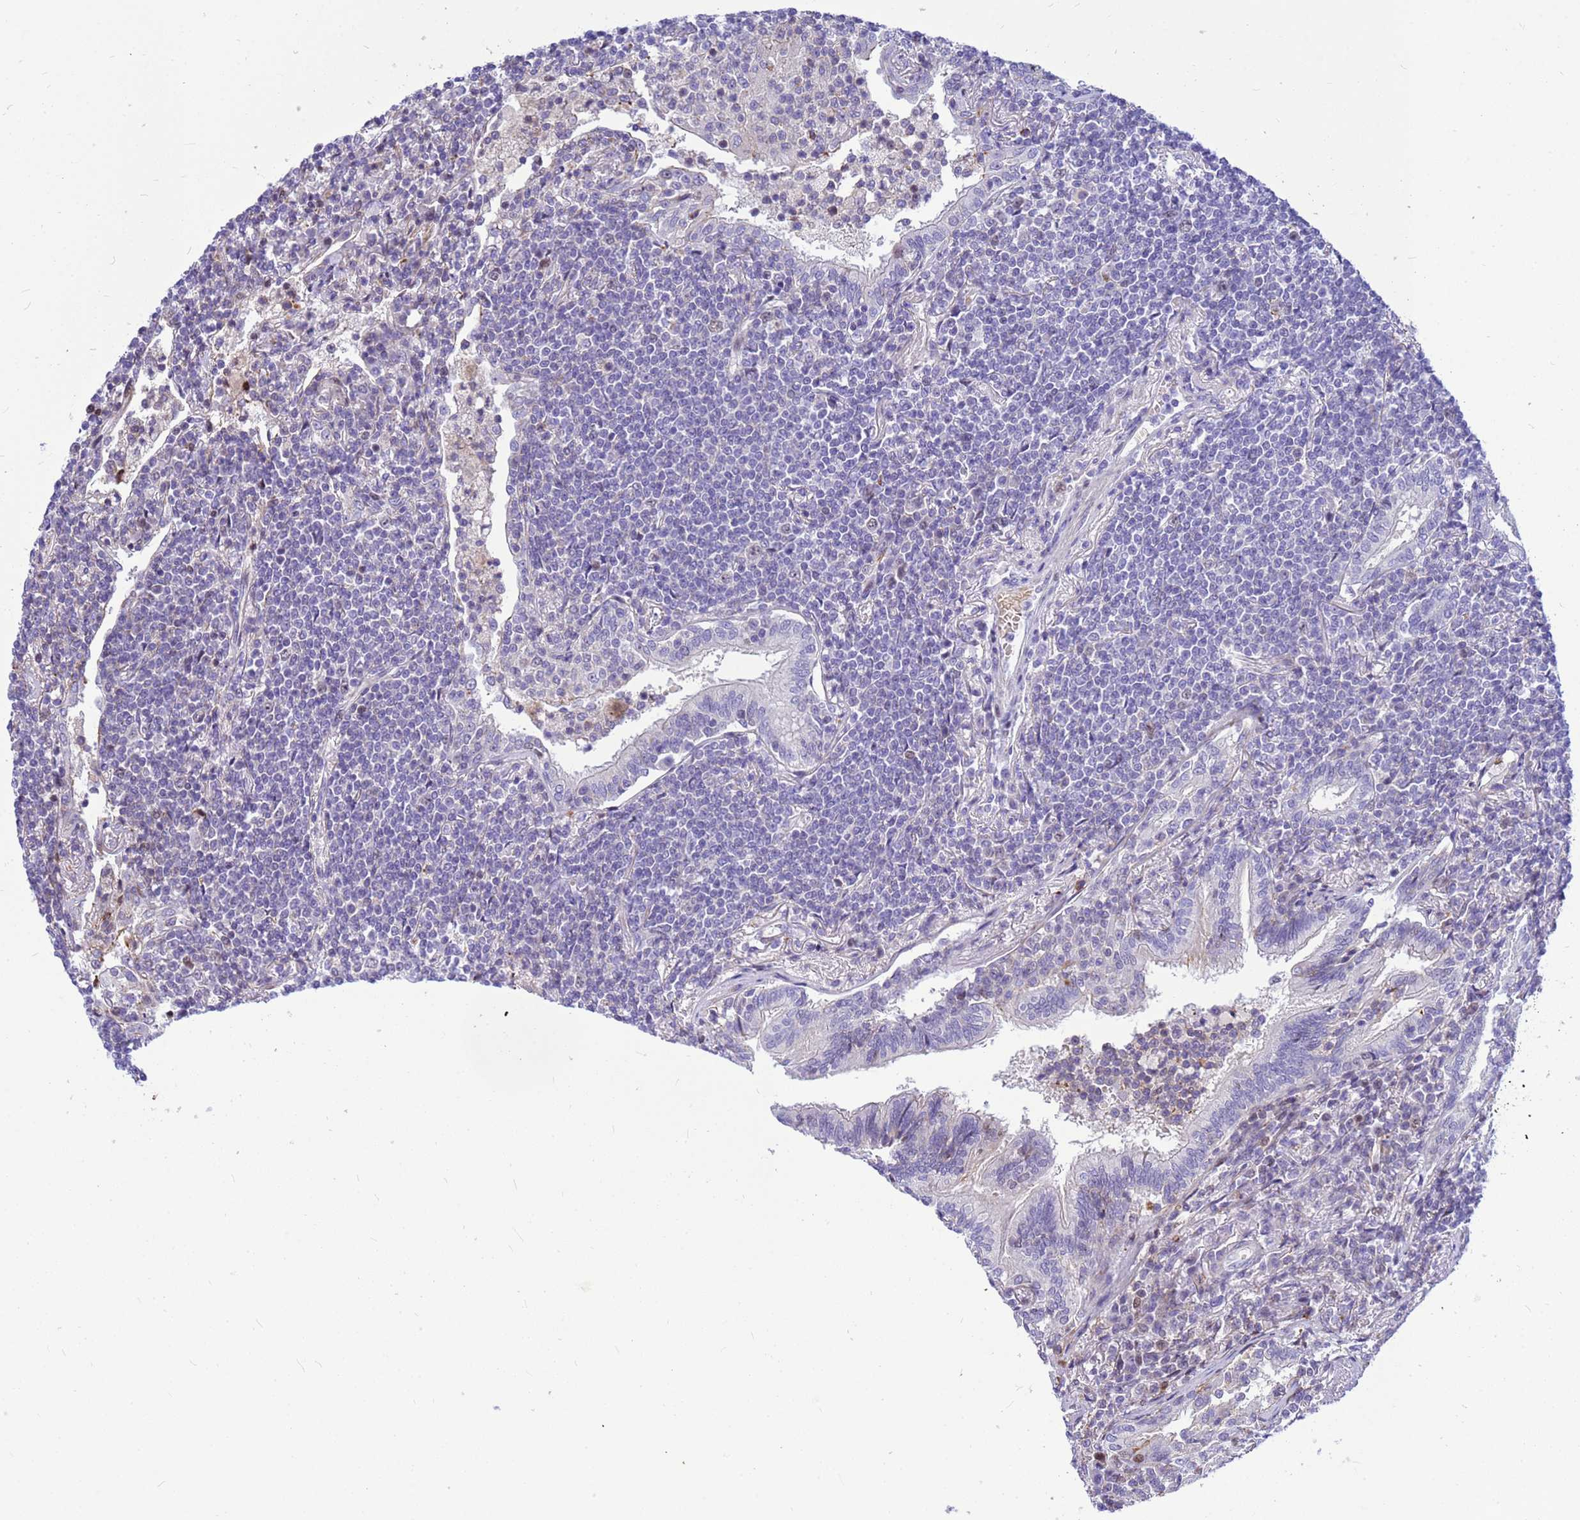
{"staining": {"intensity": "negative", "quantity": "none", "location": "none"}, "tissue": "lymphoma", "cell_type": "Tumor cells", "image_type": "cancer", "snomed": [{"axis": "morphology", "description": "Malignant lymphoma, non-Hodgkin's type, Low grade"}, {"axis": "topography", "description": "Lung"}], "caption": "There is no significant positivity in tumor cells of lymphoma.", "gene": "ADAMTS7", "patient": {"sex": "female", "age": 71}}